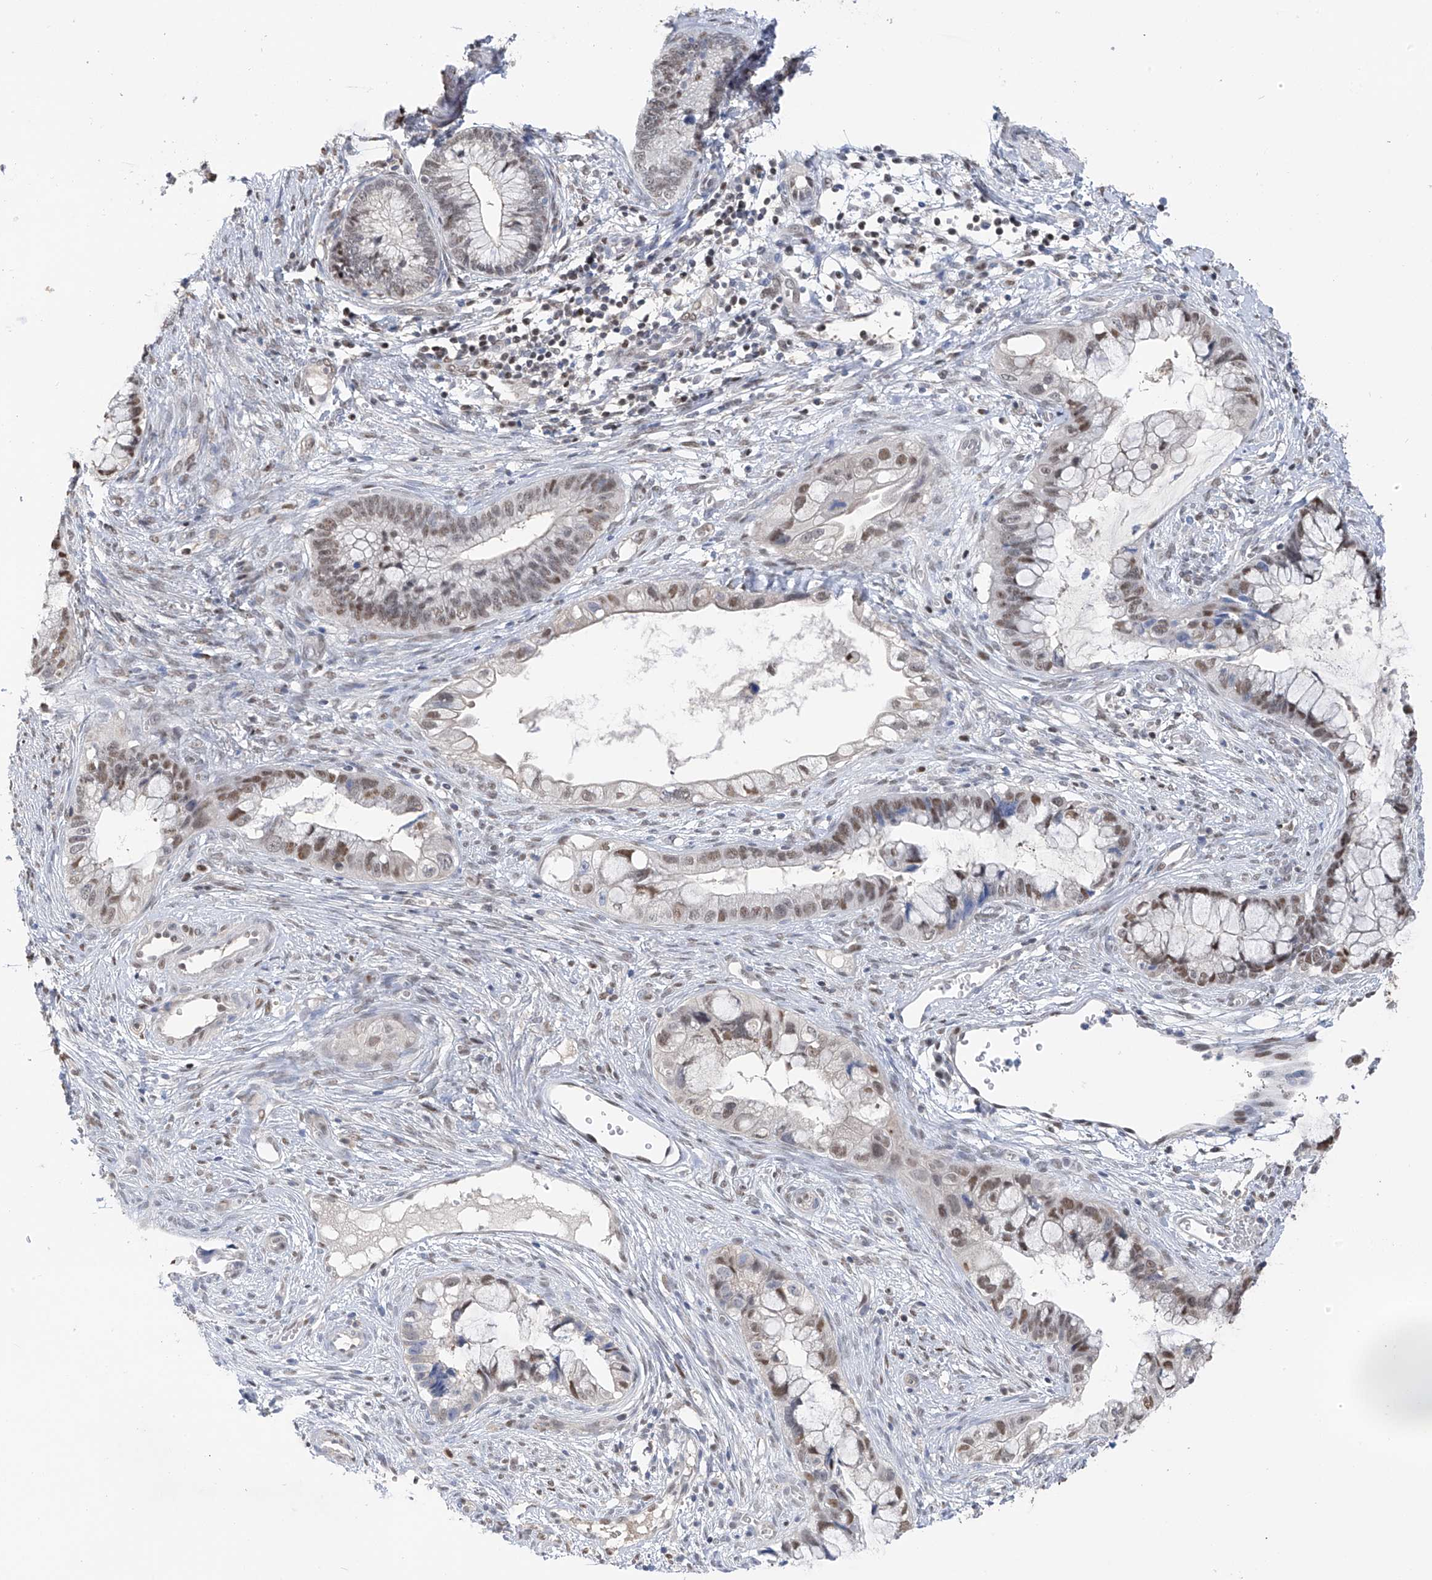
{"staining": {"intensity": "weak", "quantity": "<25%", "location": "nuclear"}, "tissue": "cervical cancer", "cell_type": "Tumor cells", "image_type": "cancer", "snomed": [{"axis": "morphology", "description": "Adenocarcinoma, NOS"}, {"axis": "topography", "description": "Cervix"}], "caption": "High power microscopy micrograph of an immunohistochemistry histopathology image of cervical adenocarcinoma, revealing no significant expression in tumor cells.", "gene": "PMM1", "patient": {"sex": "female", "age": 44}}